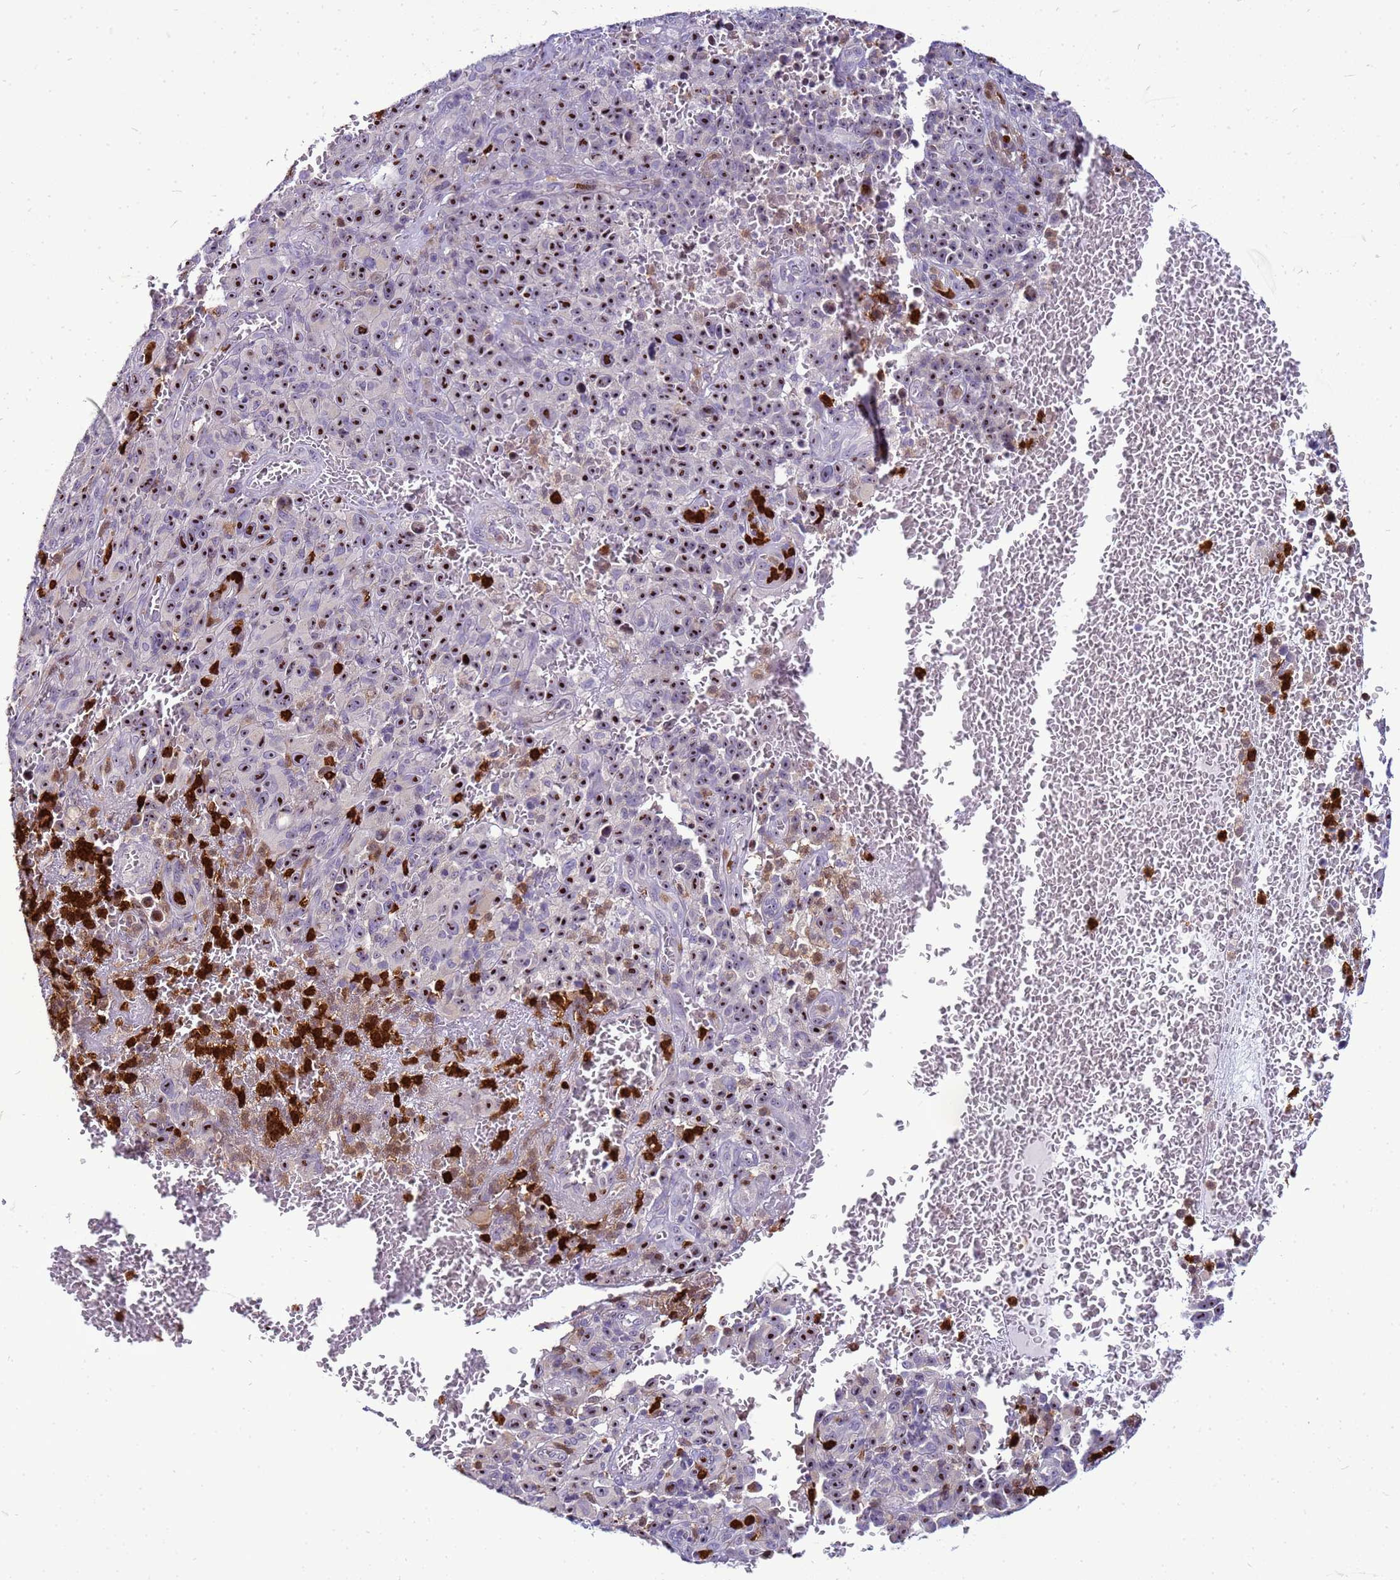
{"staining": {"intensity": "strong", "quantity": ">75%", "location": "nuclear"}, "tissue": "melanoma", "cell_type": "Tumor cells", "image_type": "cancer", "snomed": [{"axis": "morphology", "description": "Malignant melanoma, NOS"}, {"axis": "topography", "description": "Skin"}], "caption": "DAB (3,3'-diaminobenzidine) immunohistochemical staining of malignant melanoma reveals strong nuclear protein positivity in about >75% of tumor cells.", "gene": "VPS4B", "patient": {"sex": "female", "age": 82}}